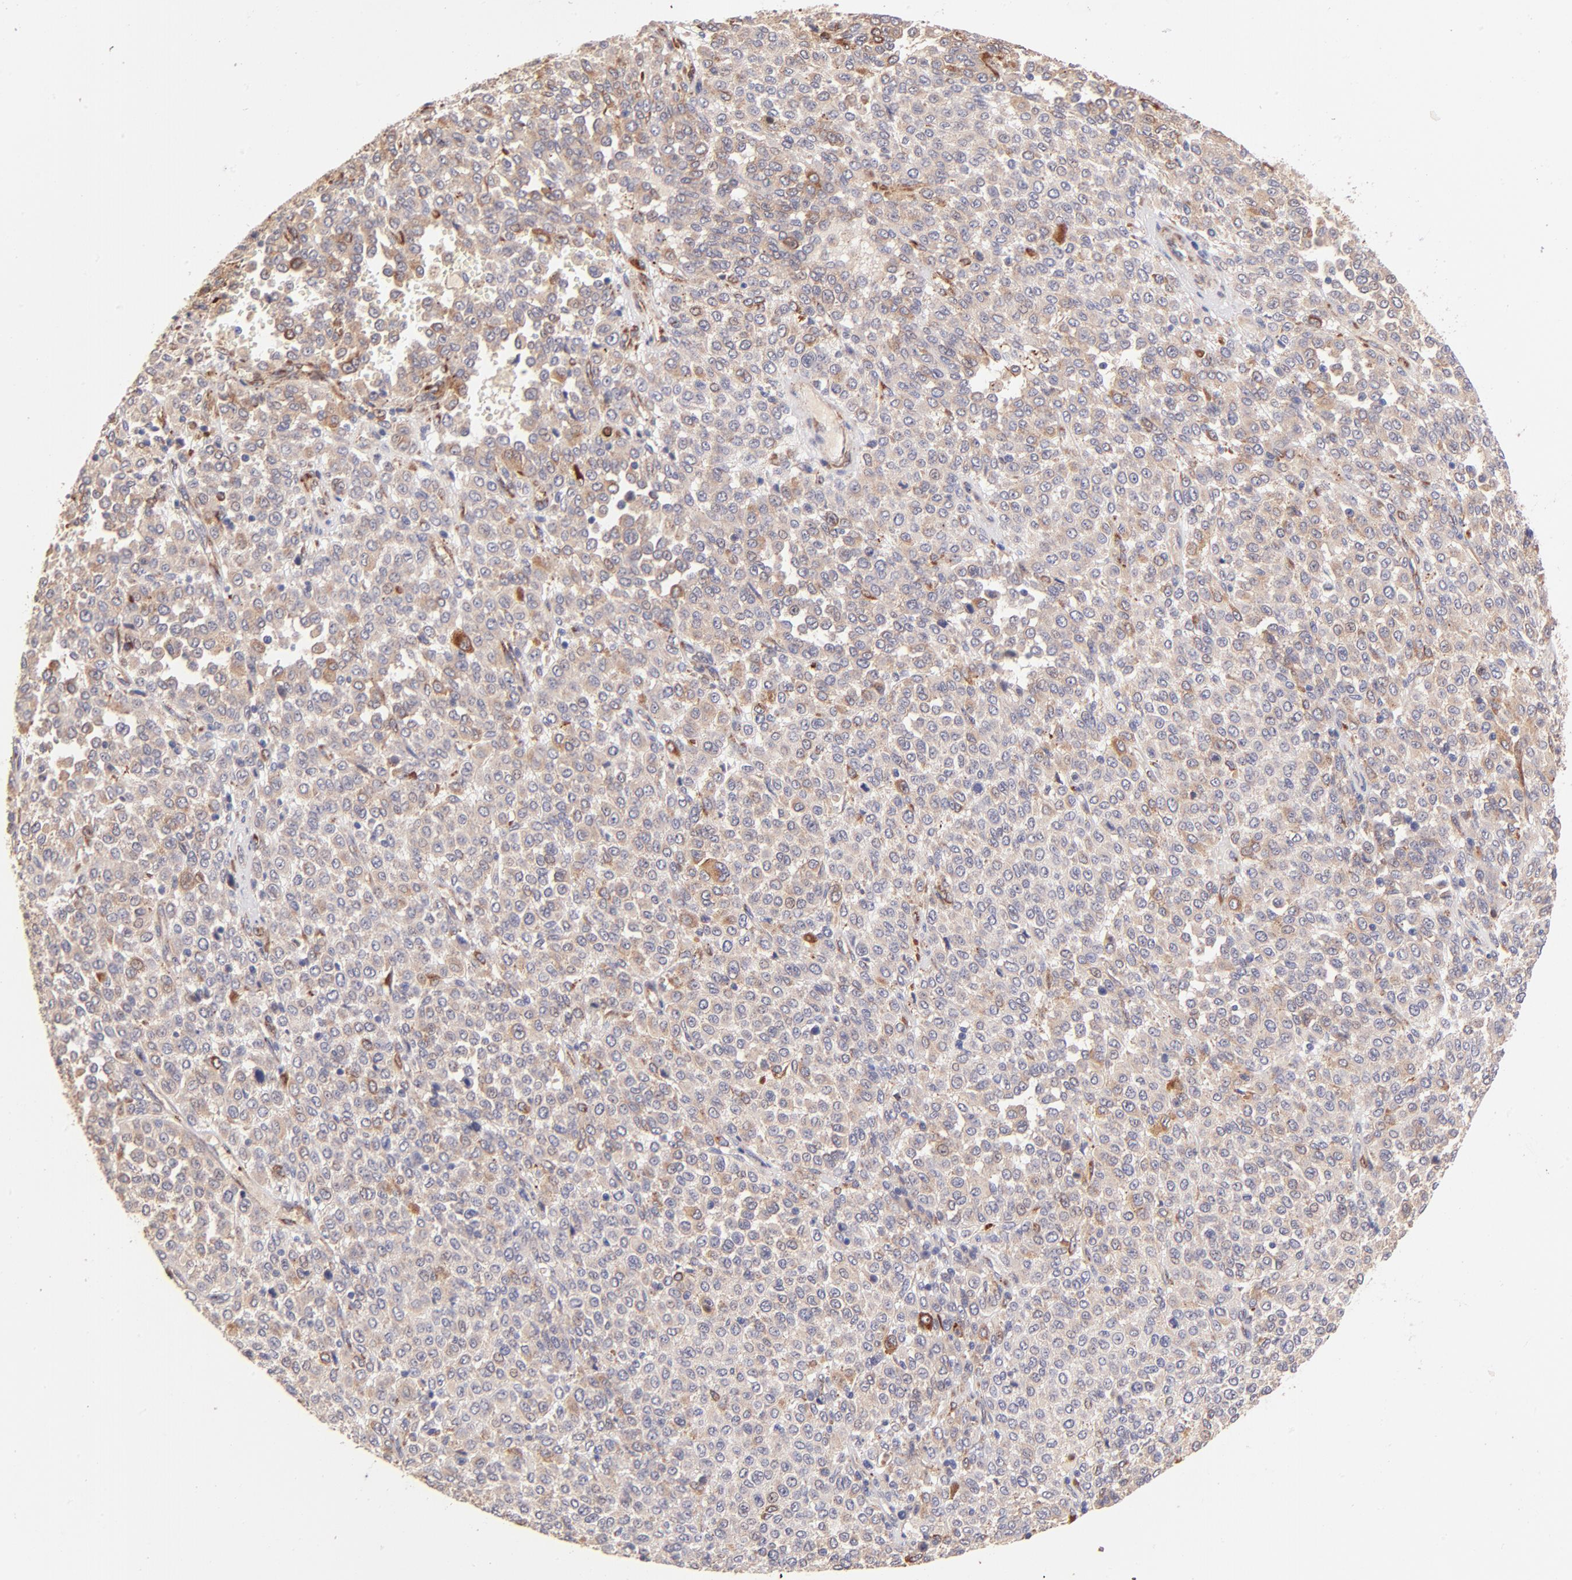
{"staining": {"intensity": "moderate", "quantity": ">75%", "location": "cytoplasmic/membranous"}, "tissue": "melanoma", "cell_type": "Tumor cells", "image_type": "cancer", "snomed": [{"axis": "morphology", "description": "Malignant melanoma, Metastatic site"}, {"axis": "topography", "description": "Pancreas"}], "caption": "IHC (DAB) staining of human malignant melanoma (metastatic site) shows moderate cytoplasmic/membranous protein staining in about >75% of tumor cells.", "gene": "SPARC", "patient": {"sex": "female", "age": 30}}